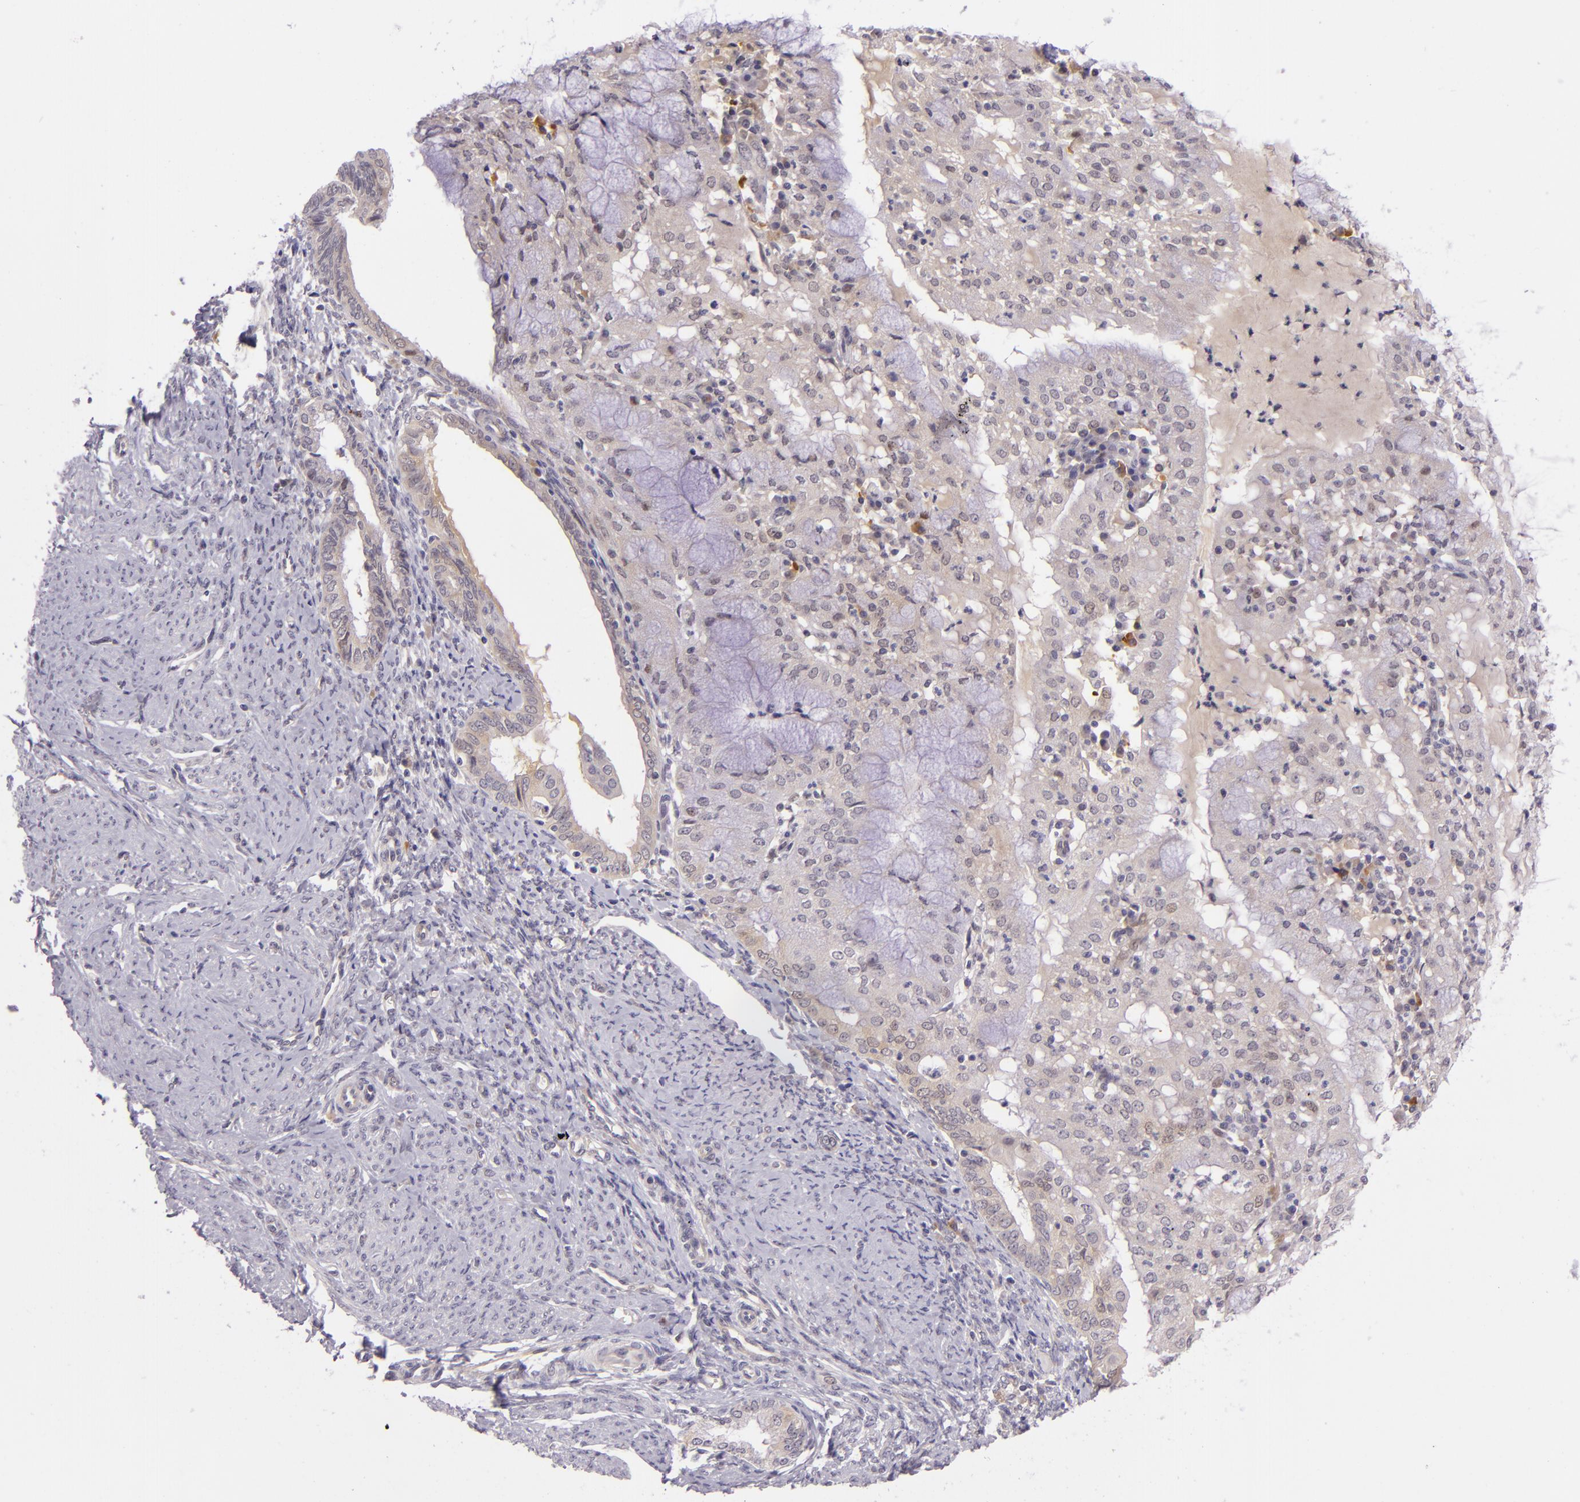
{"staining": {"intensity": "negative", "quantity": "none", "location": "none"}, "tissue": "endometrial cancer", "cell_type": "Tumor cells", "image_type": "cancer", "snomed": [{"axis": "morphology", "description": "Adenocarcinoma, NOS"}, {"axis": "topography", "description": "Endometrium"}], "caption": "An image of human endometrial cancer (adenocarcinoma) is negative for staining in tumor cells. Brightfield microscopy of immunohistochemistry stained with DAB (brown) and hematoxylin (blue), captured at high magnification.", "gene": "CSE1L", "patient": {"sex": "female", "age": 63}}